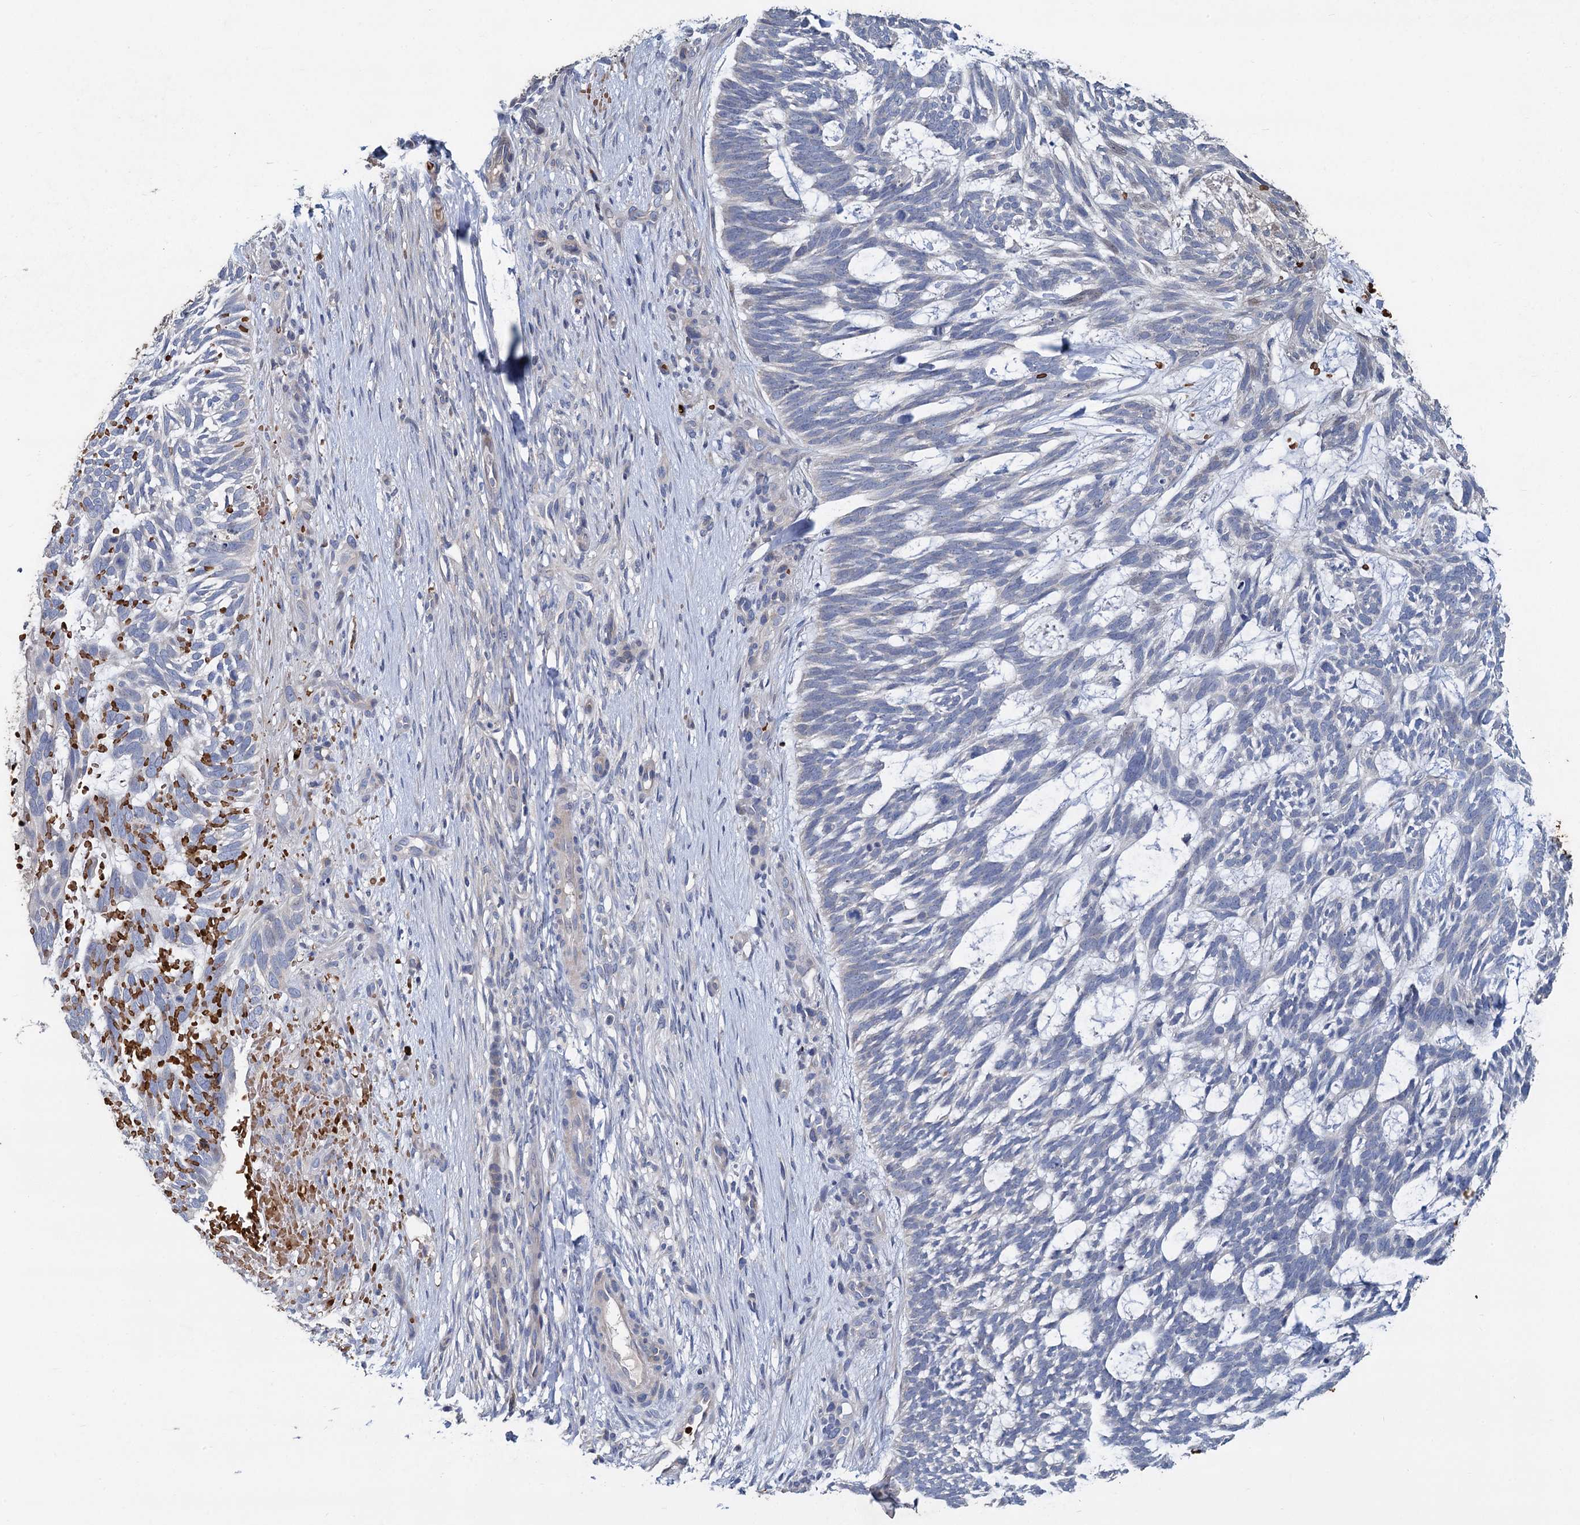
{"staining": {"intensity": "negative", "quantity": "none", "location": "none"}, "tissue": "skin cancer", "cell_type": "Tumor cells", "image_type": "cancer", "snomed": [{"axis": "morphology", "description": "Basal cell carcinoma"}, {"axis": "topography", "description": "Skin"}], "caption": "There is no significant staining in tumor cells of basal cell carcinoma (skin). The staining is performed using DAB (3,3'-diaminobenzidine) brown chromogen with nuclei counter-stained in using hematoxylin.", "gene": "TCTN2", "patient": {"sex": "male", "age": 88}}